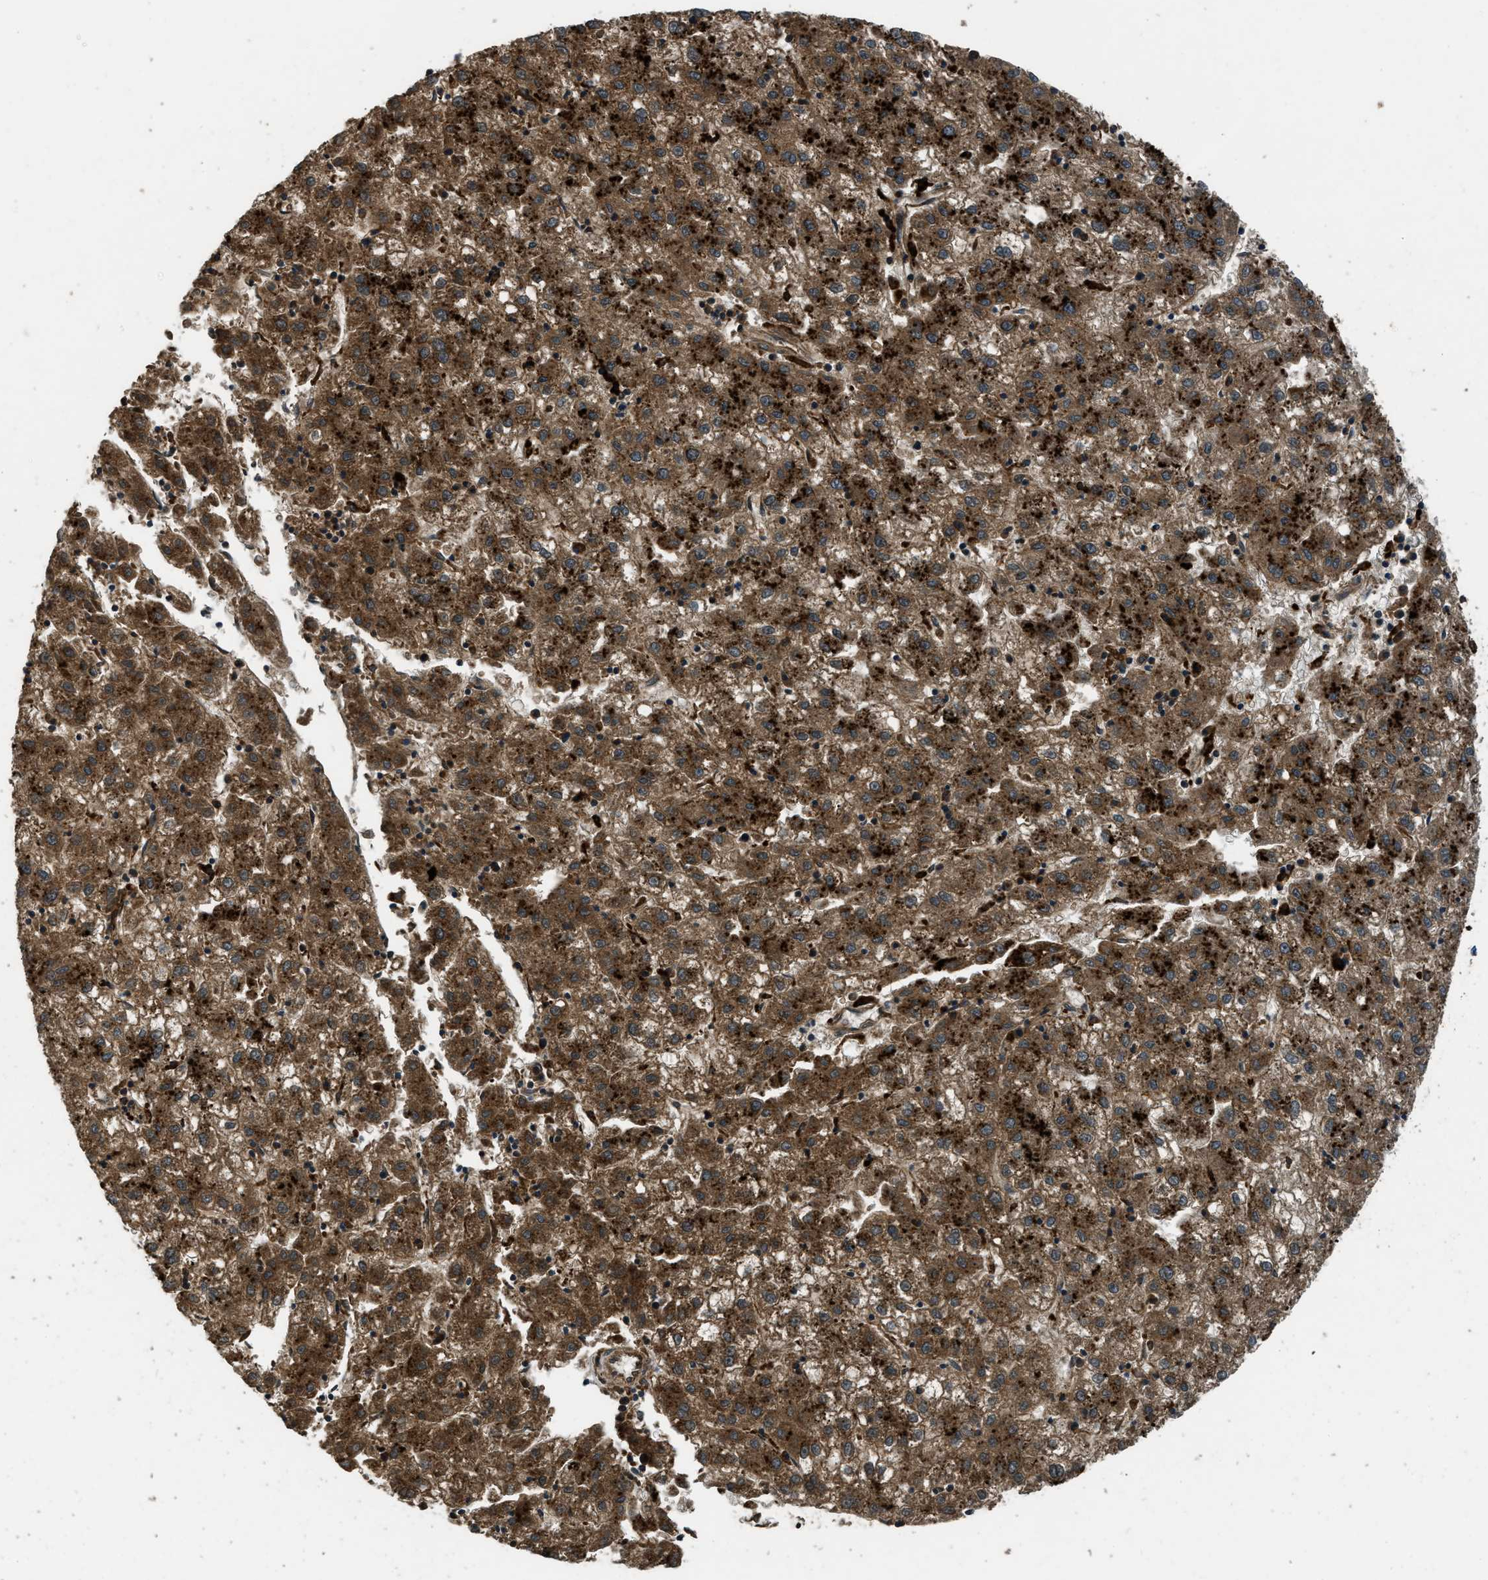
{"staining": {"intensity": "moderate", "quantity": ">75%", "location": "cytoplasmic/membranous"}, "tissue": "liver cancer", "cell_type": "Tumor cells", "image_type": "cancer", "snomed": [{"axis": "morphology", "description": "Carcinoma, Hepatocellular, NOS"}, {"axis": "topography", "description": "Liver"}], "caption": "DAB immunohistochemical staining of human liver cancer (hepatocellular carcinoma) displays moderate cytoplasmic/membranous protein staining in about >75% of tumor cells. The staining is performed using DAB brown chromogen to label protein expression. The nuclei are counter-stained blue using hematoxylin.", "gene": "GGH", "patient": {"sex": "male", "age": 72}}